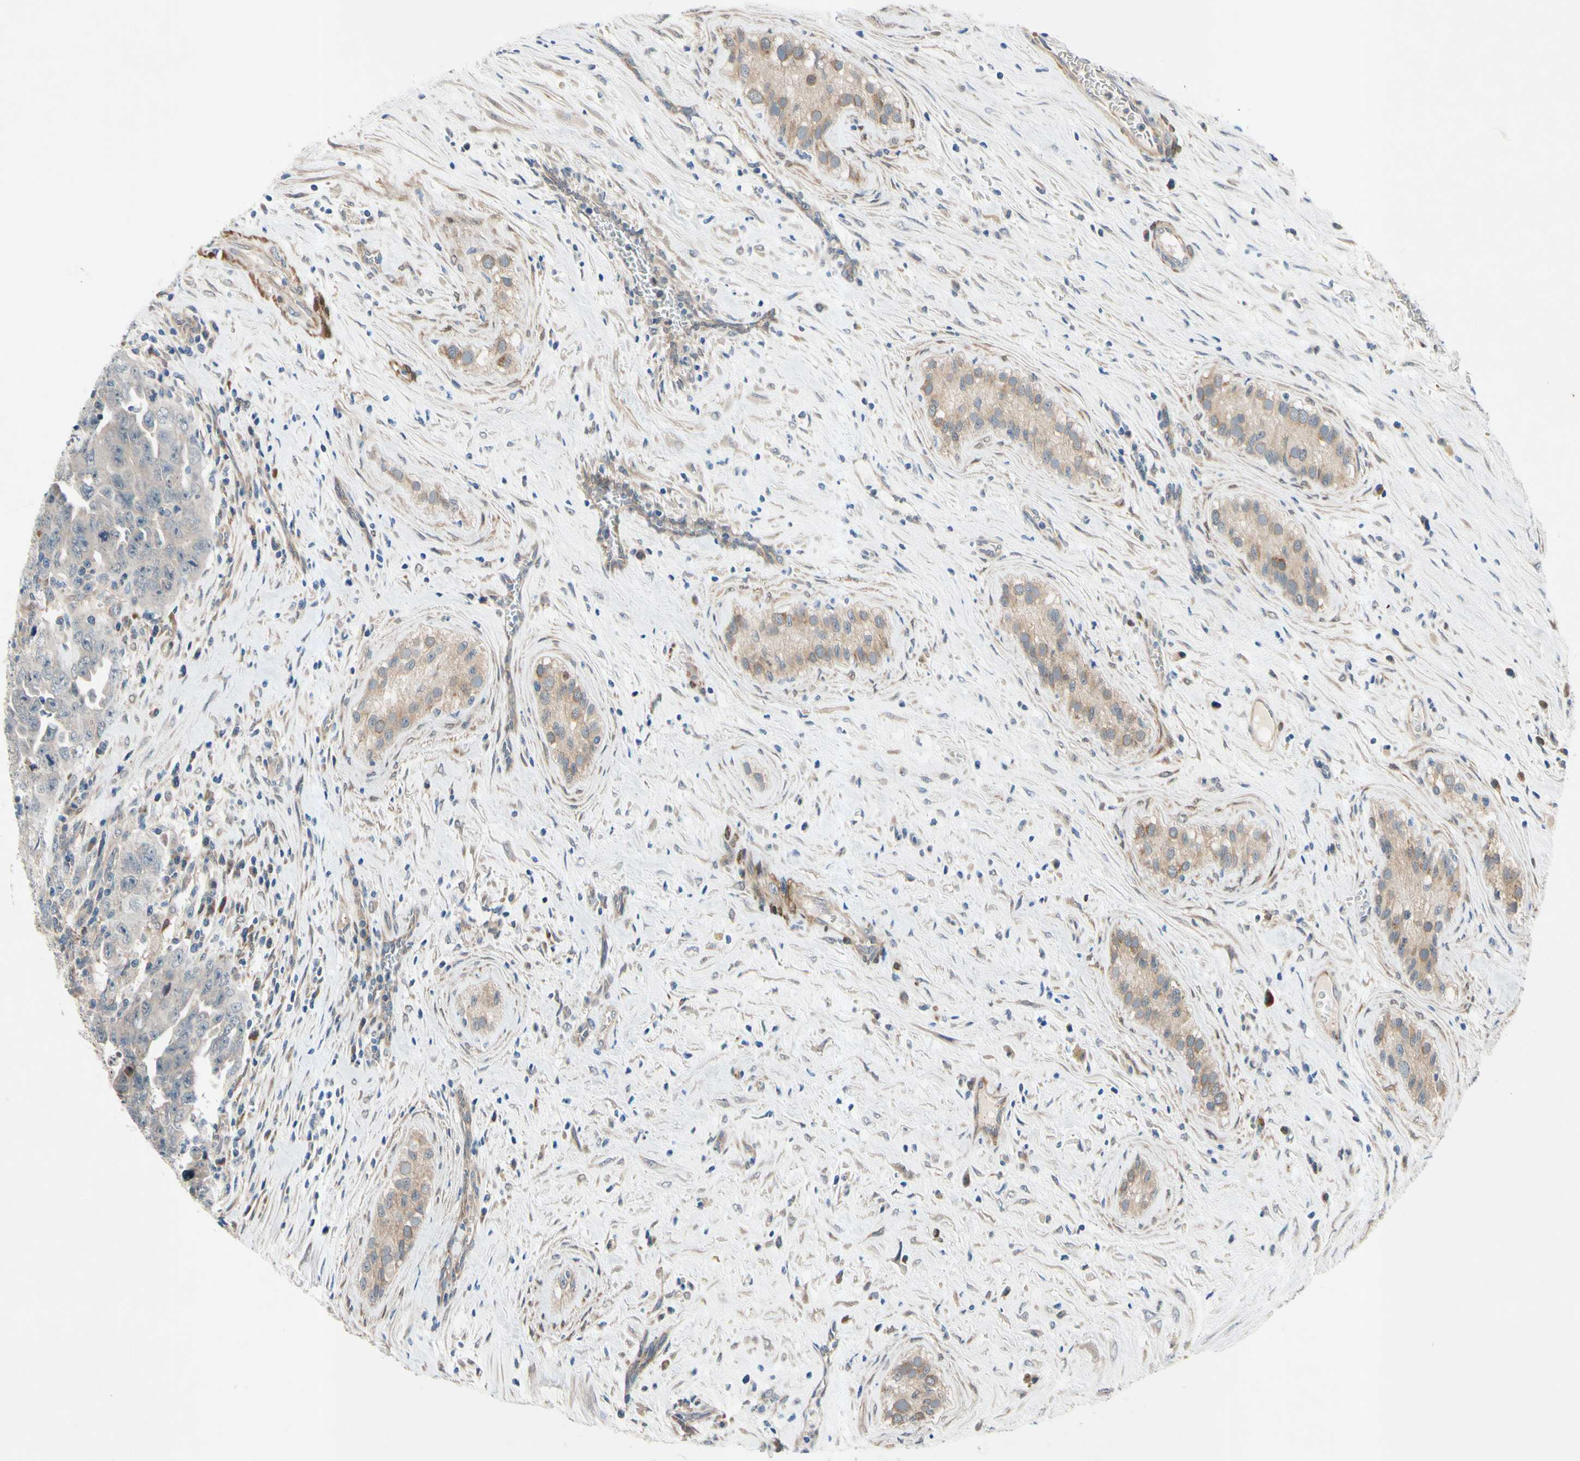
{"staining": {"intensity": "weak", "quantity": "<25%", "location": "cytoplasmic/membranous"}, "tissue": "testis cancer", "cell_type": "Tumor cells", "image_type": "cancer", "snomed": [{"axis": "morphology", "description": "Carcinoma, Embryonal, NOS"}, {"axis": "topography", "description": "Testis"}], "caption": "This photomicrograph is of embryonal carcinoma (testis) stained with IHC to label a protein in brown with the nuclei are counter-stained blue. There is no expression in tumor cells.", "gene": "SVIL", "patient": {"sex": "male", "age": 28}}